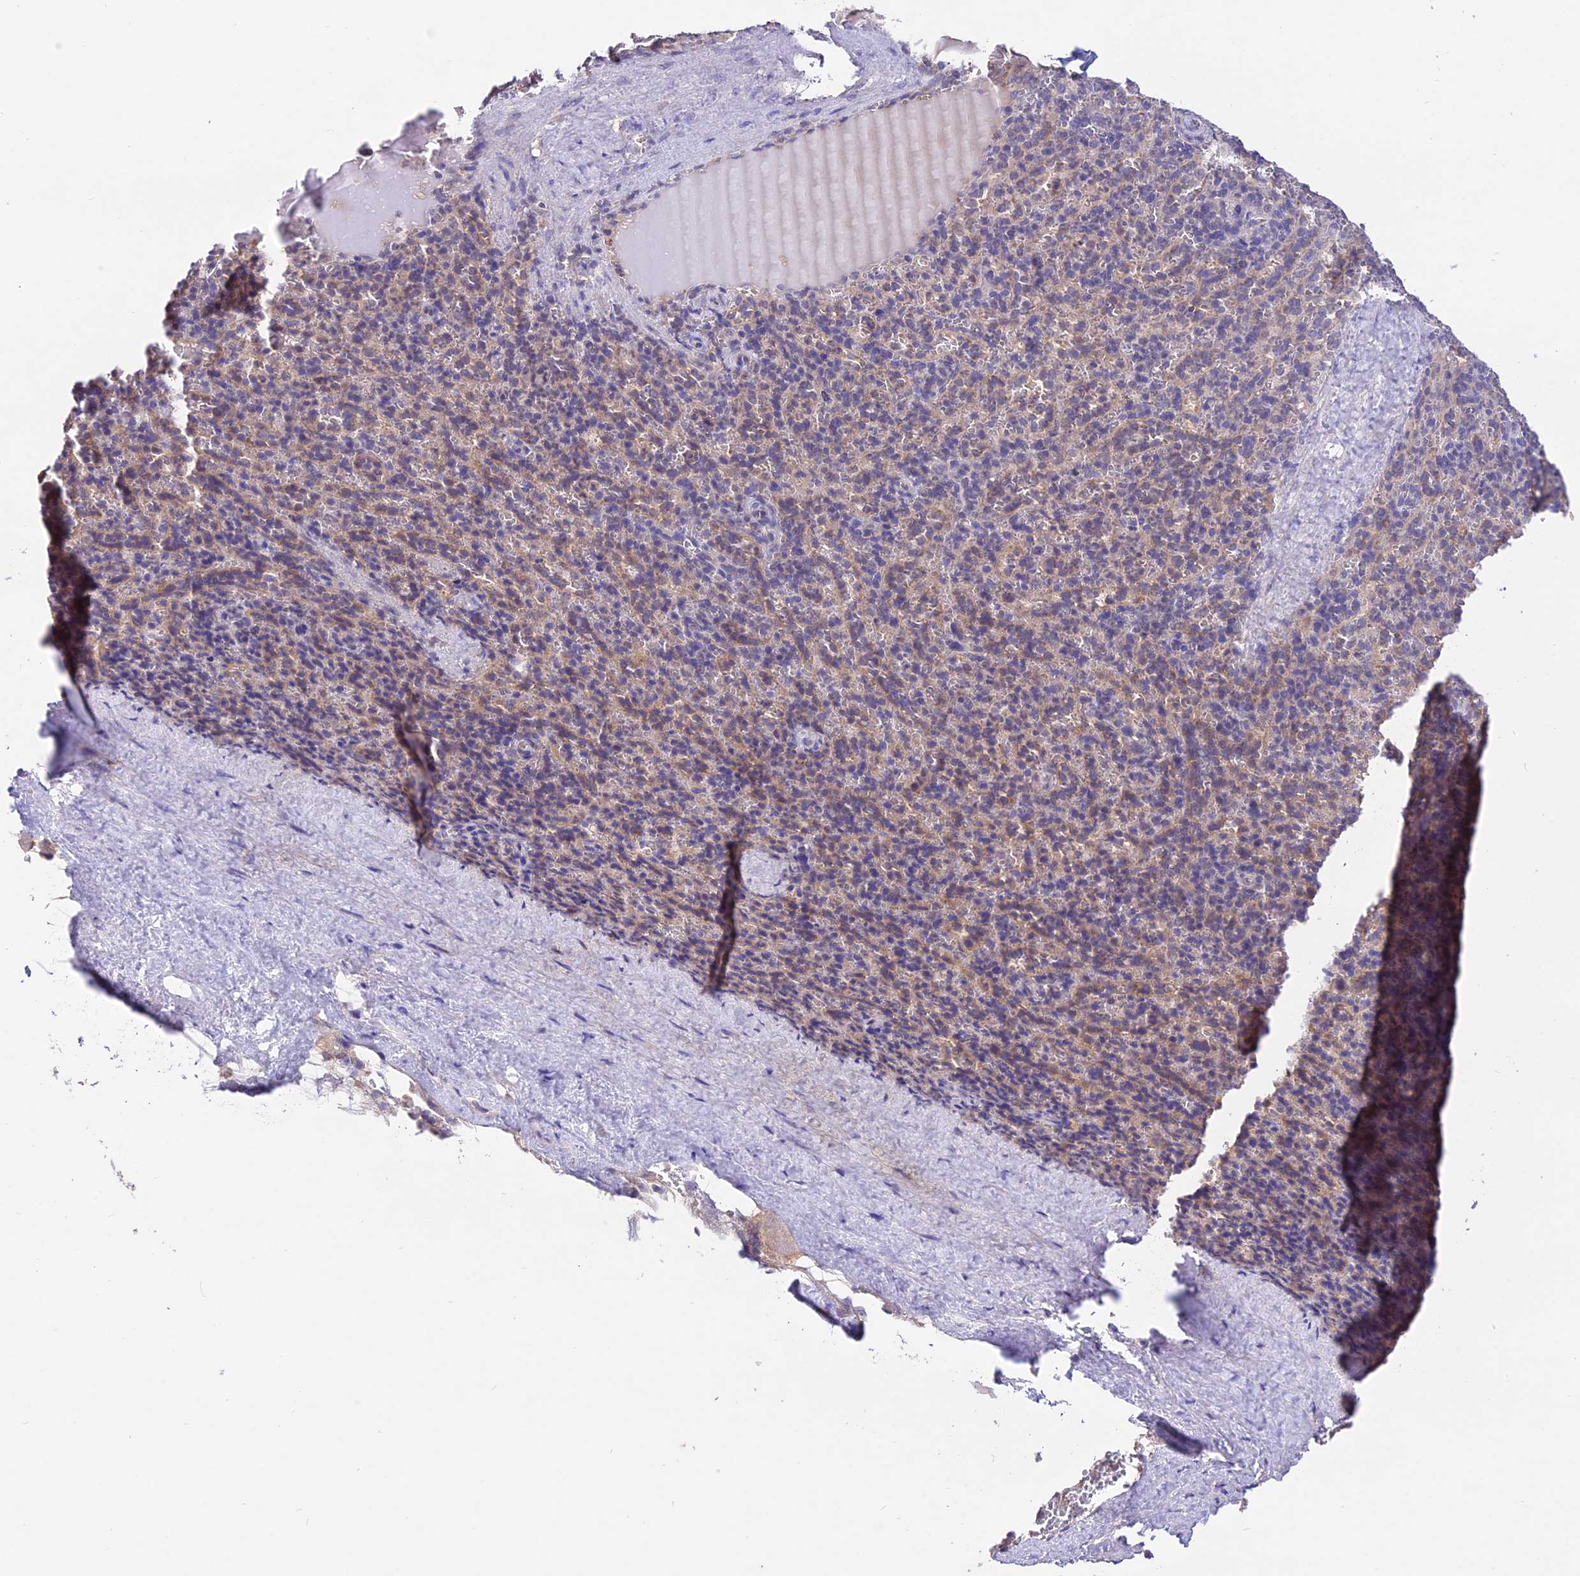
{"staining": {"intensity": "weak", "quantity": "<25%", "location": "cytoplasmic/membranous"}, "tissue": "spleen", "cell_type": "Cells in red pulp", "image_type": "normal", "snomed": [{"axis": "morphology", "description": "Normal tissue, NOS"}, {"axis": "topography", "description": "Spleen"}], "caption": "Protein analysis of benign spleen displays no significant expression in cells in red pulp.", "gene": "PGK1", "patient": {"sex": "female", "age": 21}}